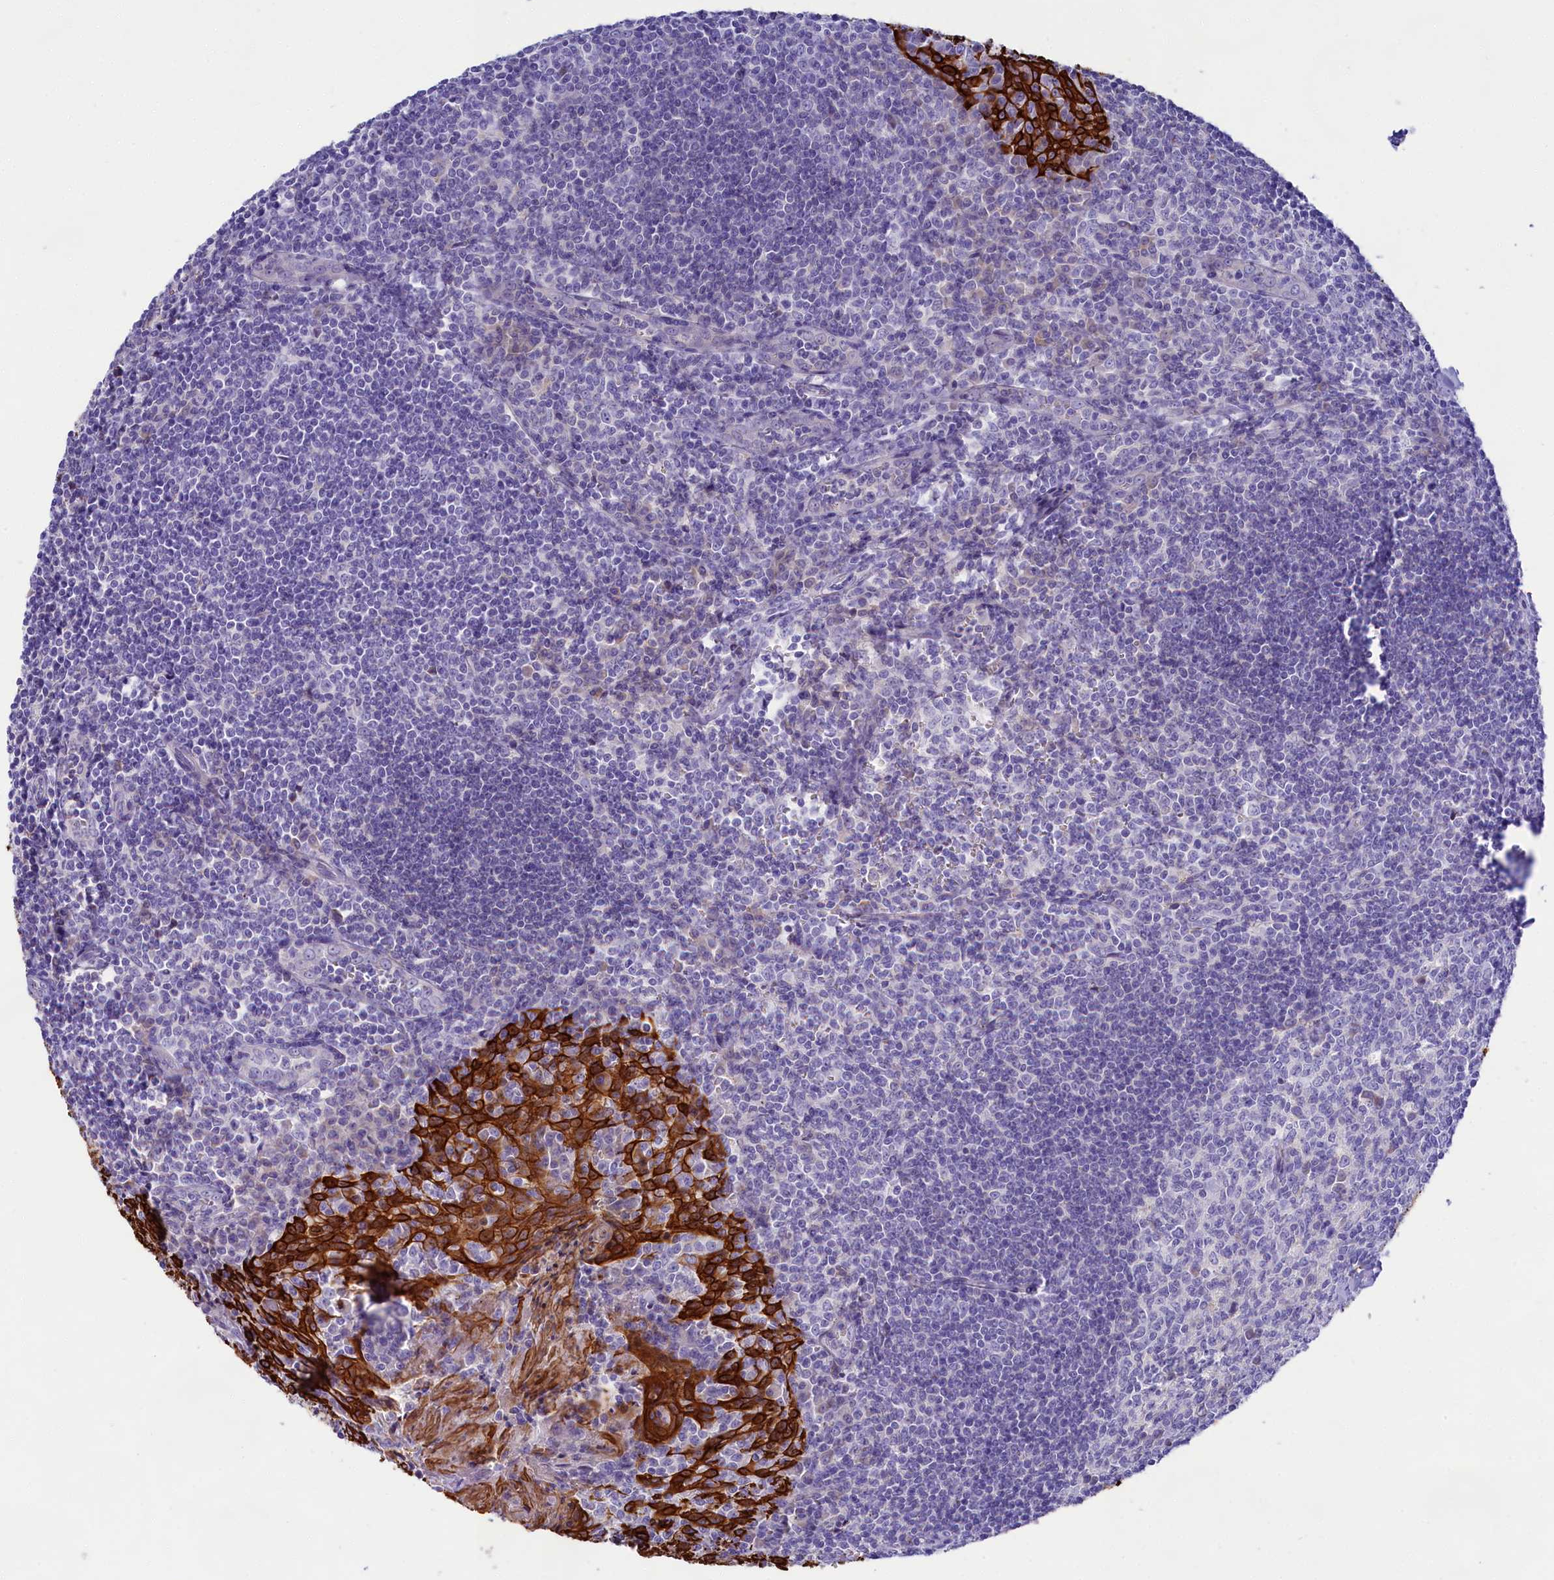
{"staining": {"intensity": "negative", "quantity": "none", "location": "none"}, "tissue": "tonsil", "cell_type": "Germinal center cells", "image_type": "normal", "snomed": [{"axis": "morphology", "description": "Normal tissue, NOS"}, {"axis": "topography", "description": "Tonsil"}], "caption": "Immunohistochemistry of normal human tonsil demonstrates no positivity in germinal center cells. (DAB immunohistochemistry (IHC) with hematoxylin counter stain).", "gene": "SULT2A1", "patient": {"sex": "male", "age": 27}}